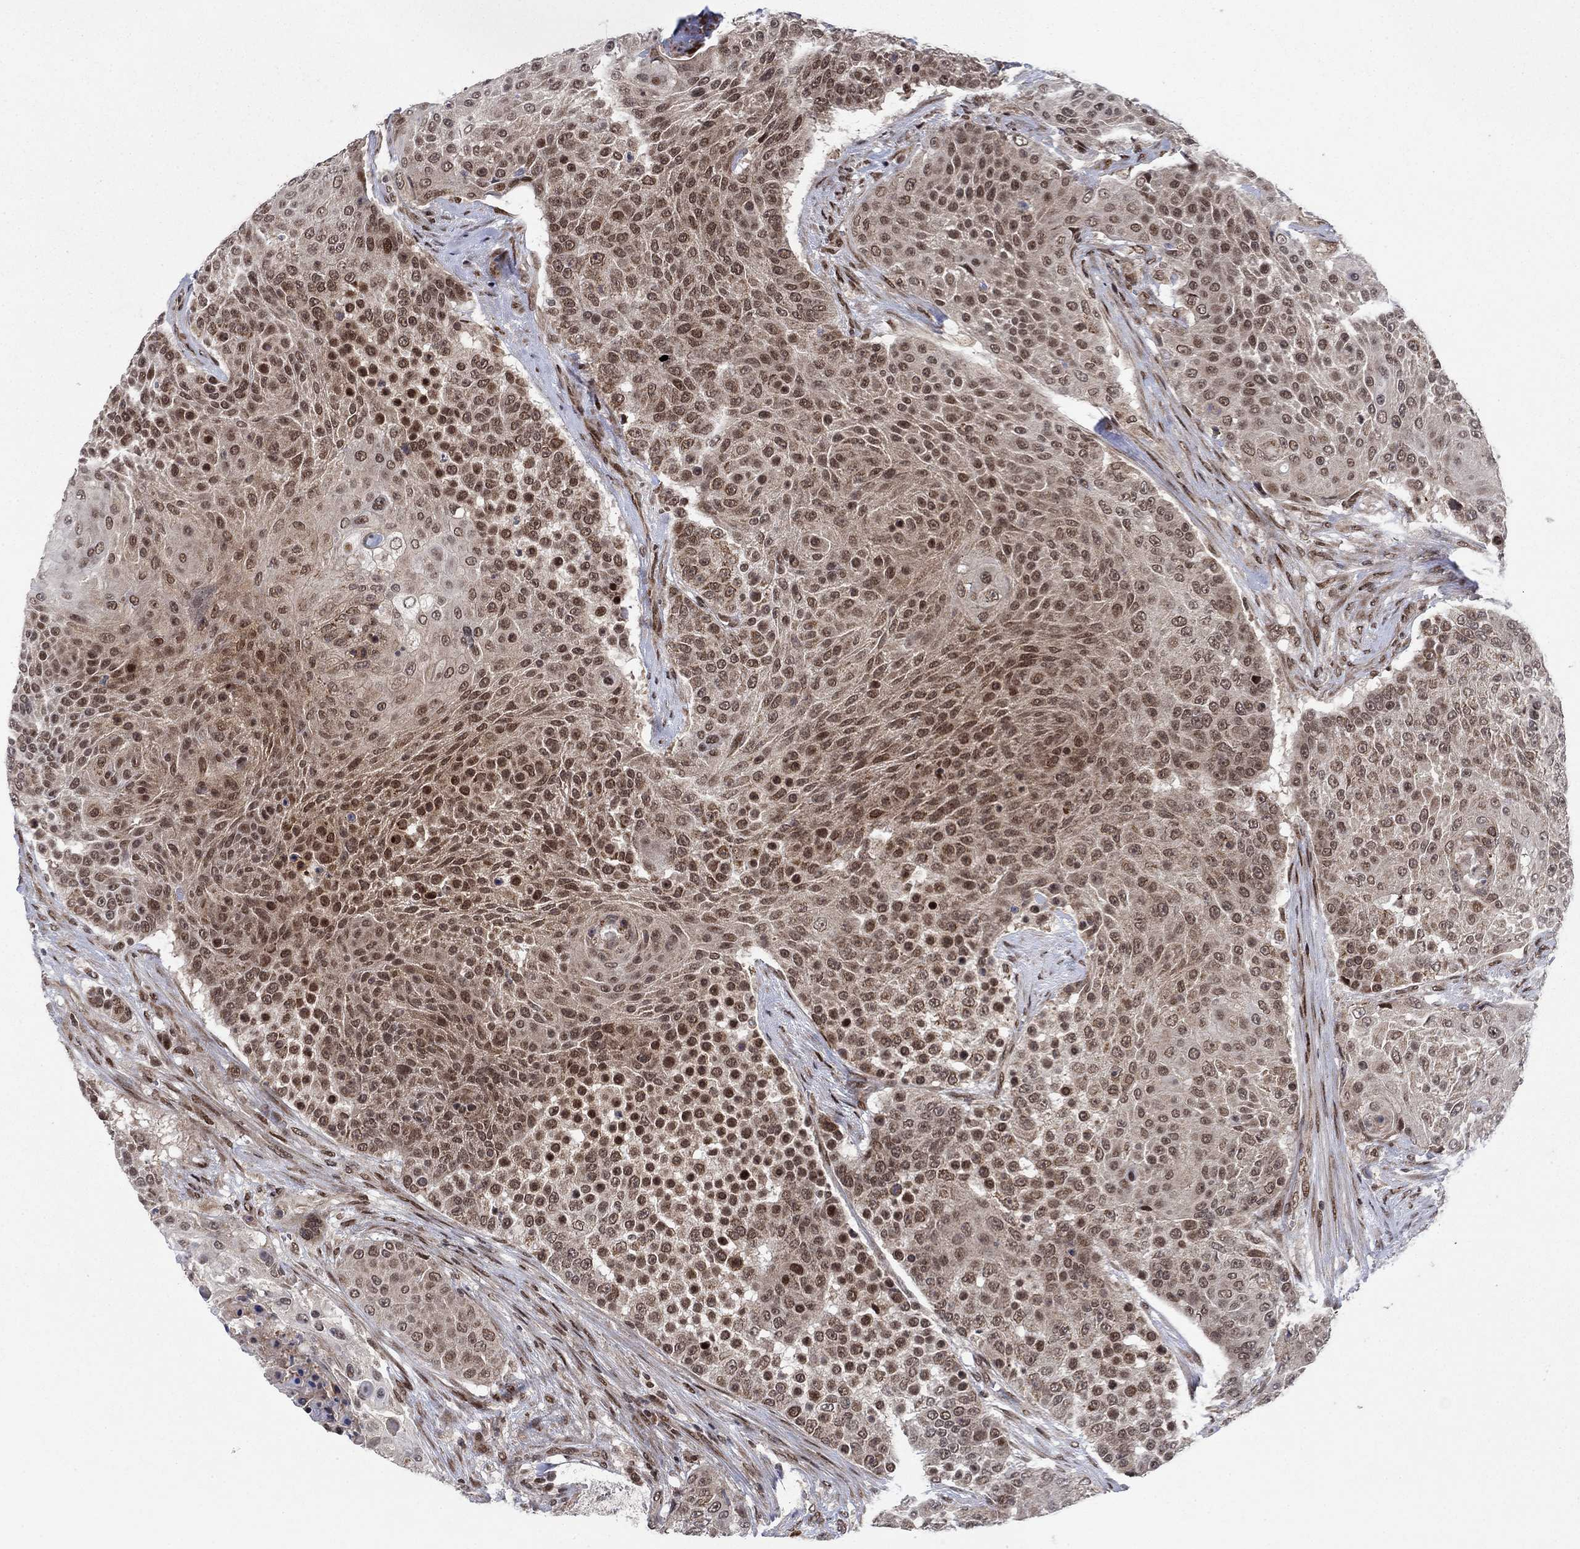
{"staining": {"intensity": "moderate", "quantity": "25%-75%", "location": "cytoplasmic/membranous,nuclear"}, "tissue": "urothelial cancer", "cell_type": "Tumor cells", "image_type": "cancer", "snomed": [{"axis": "morphology", "description": "Urothelial carcinoma, High grade"}, {"axis": "topography", "description": "Urinary bladder"}], "caption": "Immunohistochemistry (IHC) image of neoplastic tissue: human urothelial cancer stained using immunohistochemistry displays medium levels of moderate protein expression localized specifically in the cytoplasmic/membranous and nuclear of tumor cells, appearing as a cytoplasmic/membranous and nuclear brown color.", "gene": "PRICKLE4", "patient": {"sex": "female", "age": 63}}